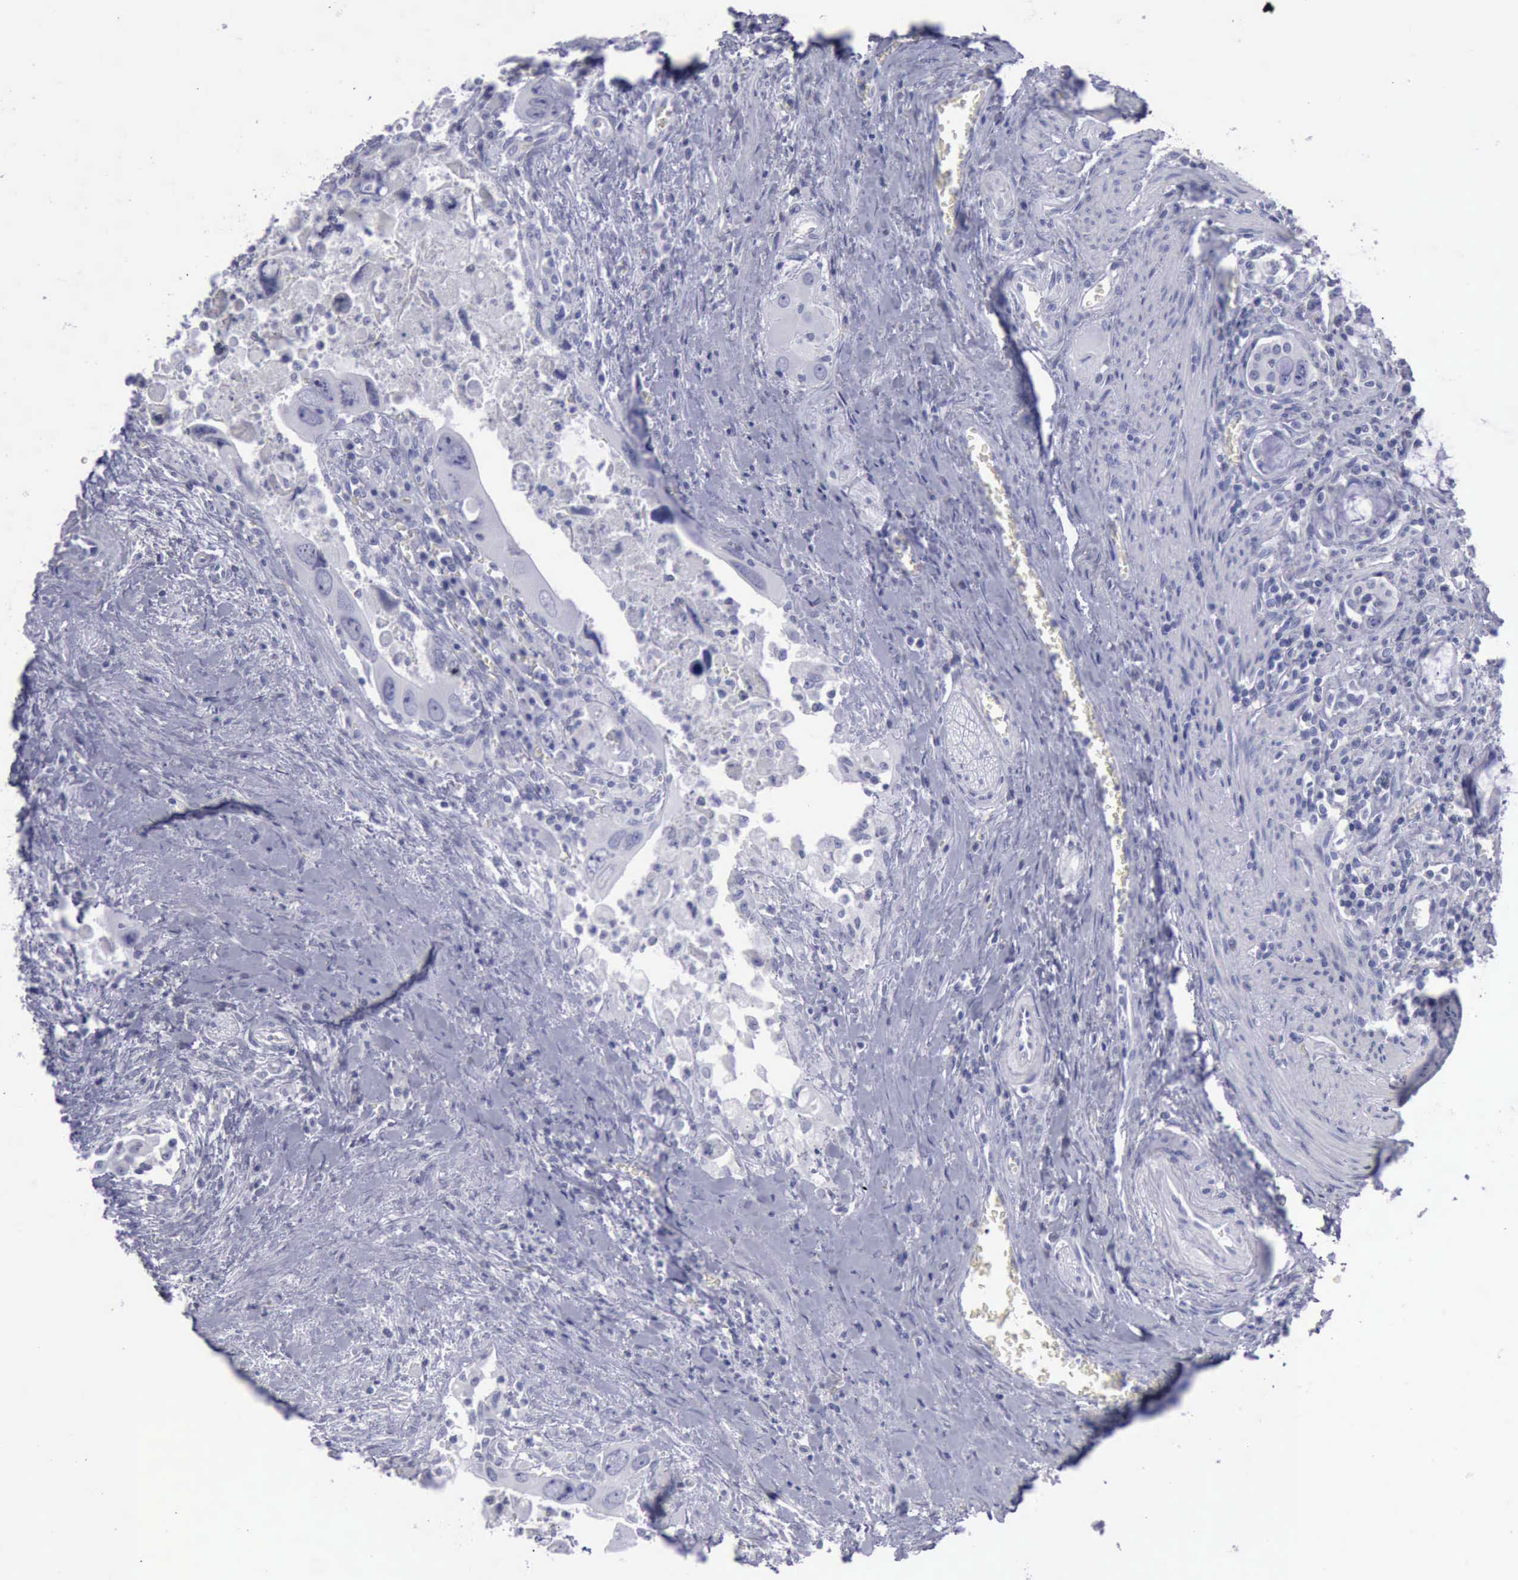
{"staining": {"intensity": "negative", "quantity": "none", "location": "none"}, "tissue": "colorectal cancer", "cell_type": "Tumor cells", "image_type": "cancer", "snomed": [{"axis": "morphology", "description": "Adenocarcinoma, NOS"}, {"axis": "topography", "description": "Rectum"}], "caption": "Tumor cells show no significant positivity in adenocarcinoma (colorectal). (DAB immunohistochemistry (IHC), high magnification).", "gene": "KRT13", "patient": {"sex": "male", "age": 70}}